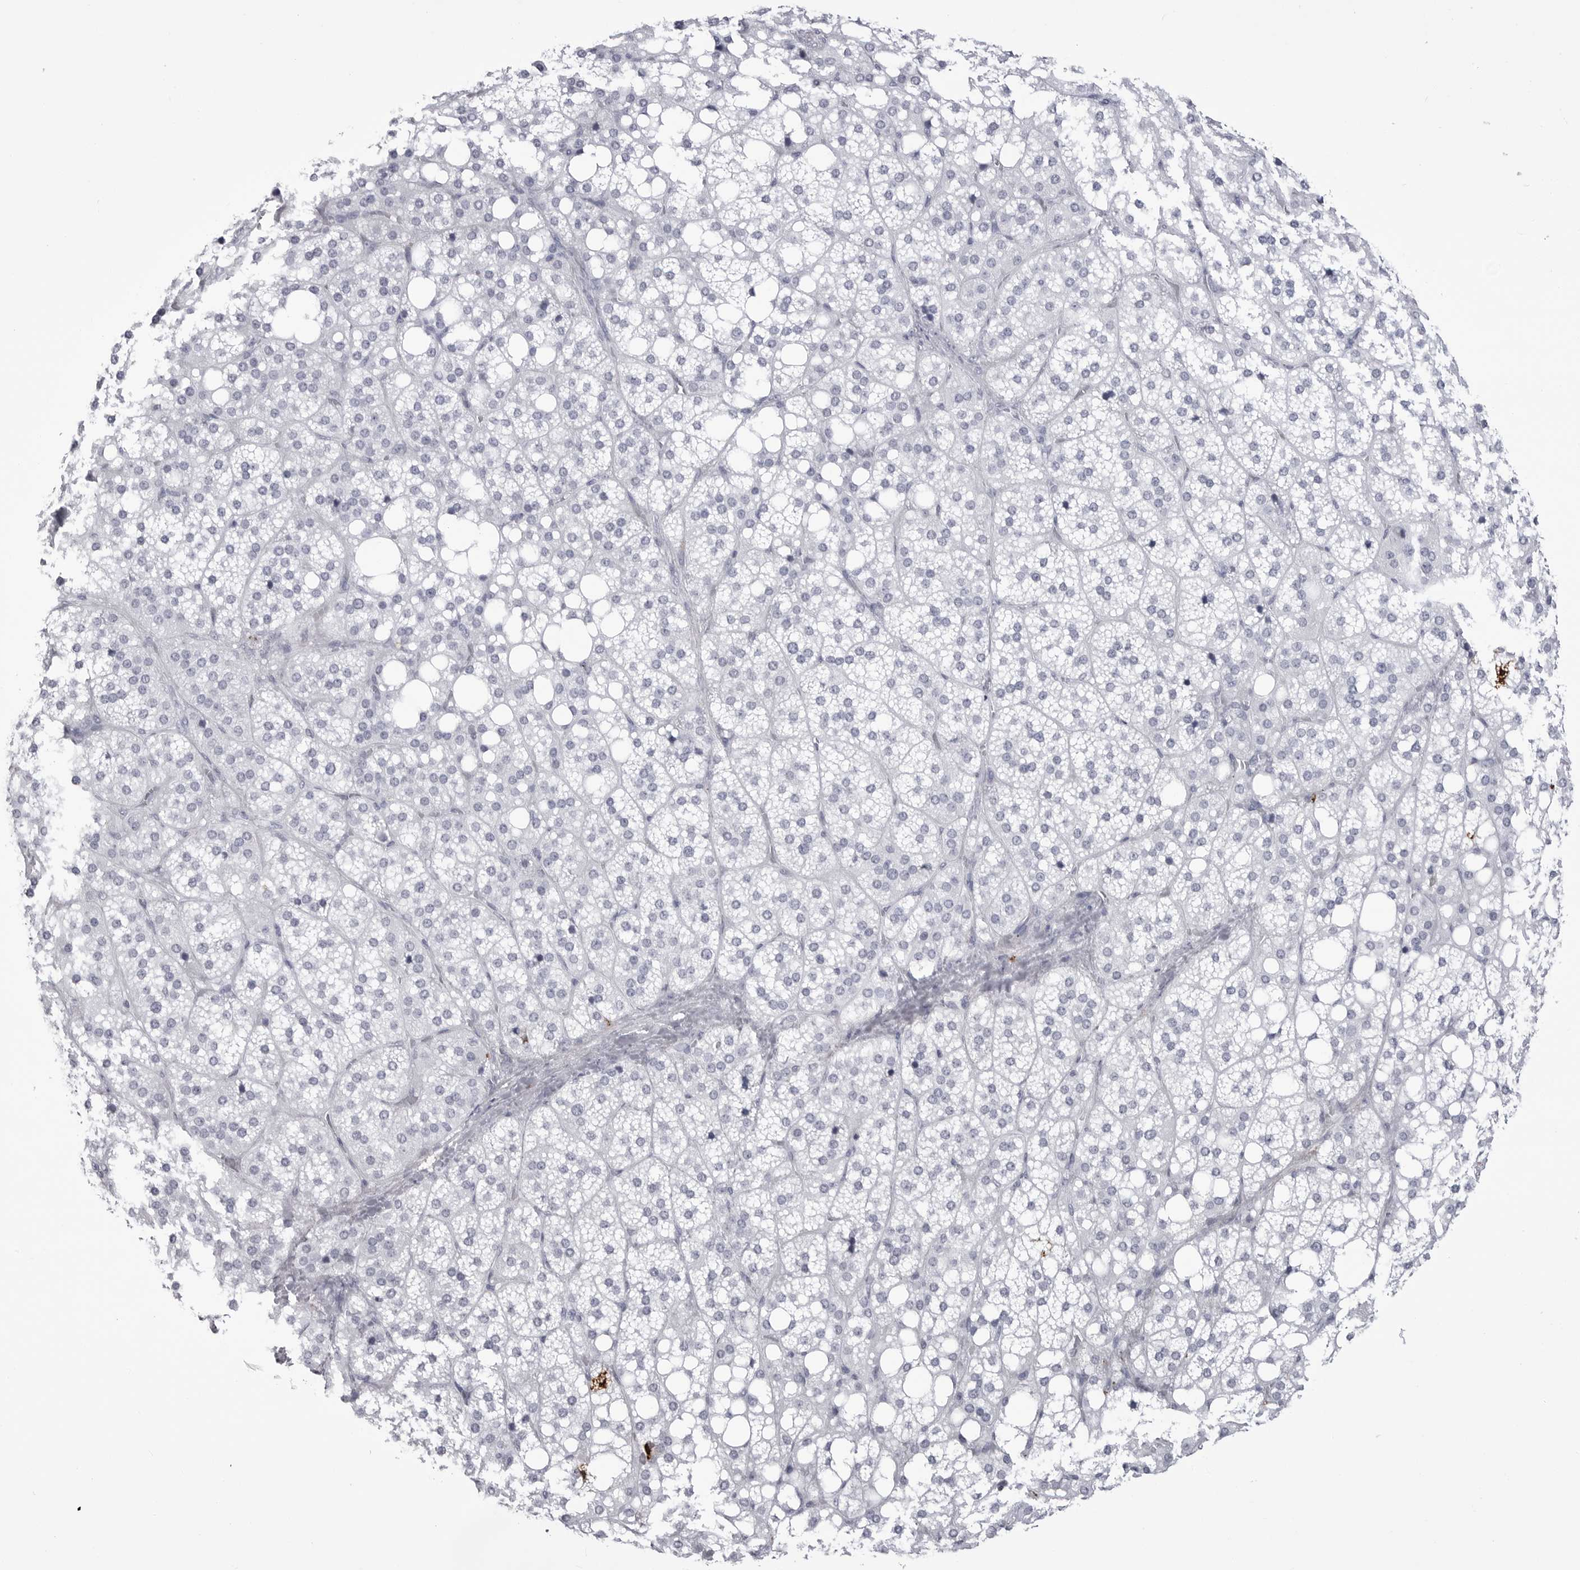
{"staining": {"intensity": "negative", "quantity": "none", "location": "none"}, "tissue": "adrenal gland", "cell_type": "Glandular cells", "image_type": "normal", "snomed": [{"axis": "morphology", "description": "Normal tissue, NOS"}, {"axis": "topography", "description": "Adrenal gland"}], "caption": "Benign adrenal gland was stained to show a protein in brown. There is no significant expression in glandular cells. The staining was performed using DAB to visualize the protein expression in brown, while the nuclei were stained in blue with hematoxylin (Magnification: 20x).", "gene": "COL26A1", "patient": {"sex": "female", "age": 59}}